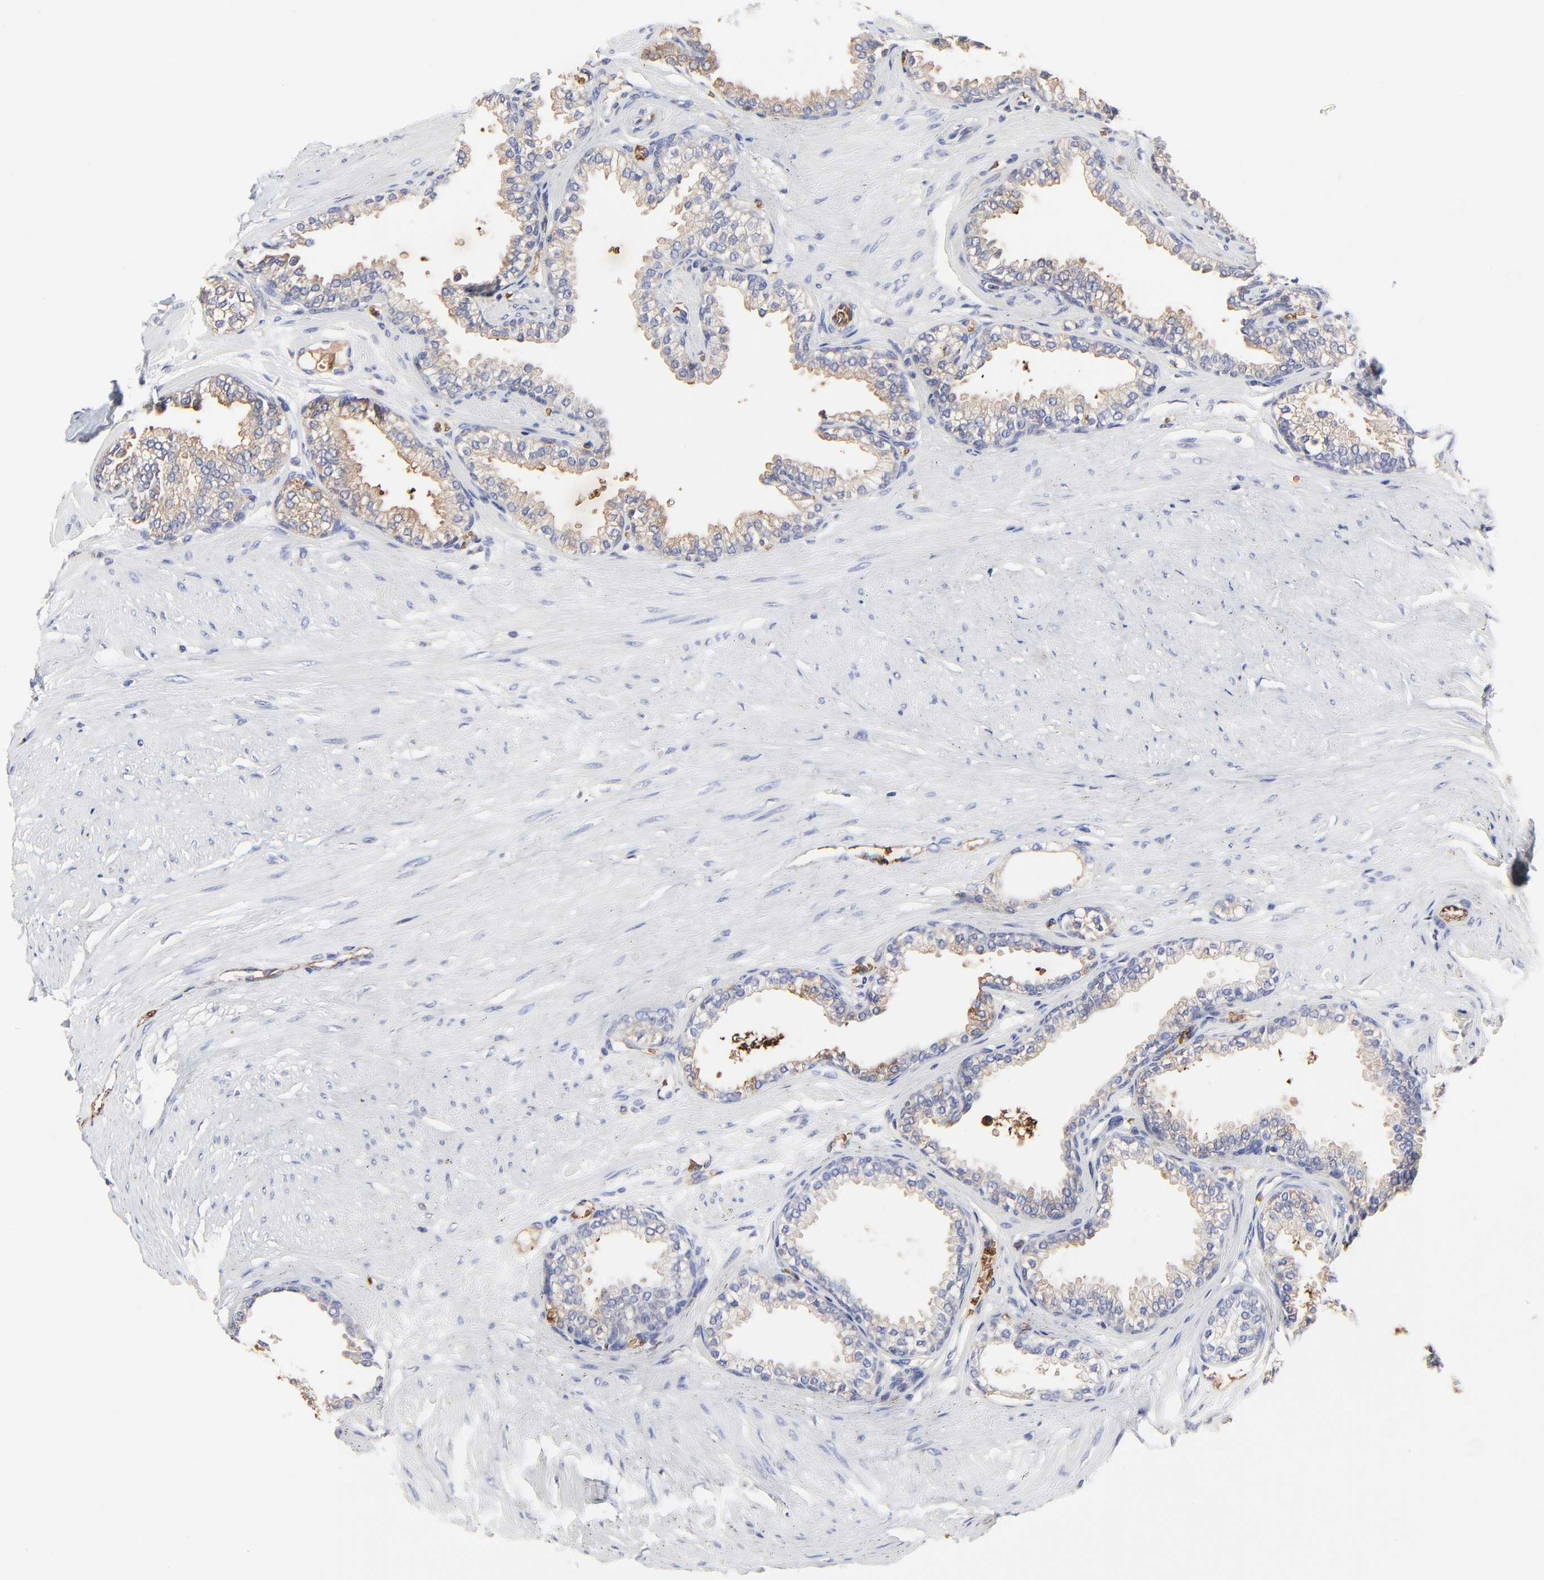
{"staining": {"intensity": "negative", "quantity": "none", "location": "none"}, "tissue": "prostate", "cell_type": "Glandular cells", "image_type": "normal", "snomed": [{"axis": "morphology", "description": "Normal tissue, NOS"}, {"axis": "topography", "description": "Prostate"}], "caption": "An image of prostate stained for a protein demonstrates no brown staining in glandular cells. (DAB IHC with hematoxylin counter stain).", "gene": "PAG1", "patient": {"sex": "male", "age": 64}}